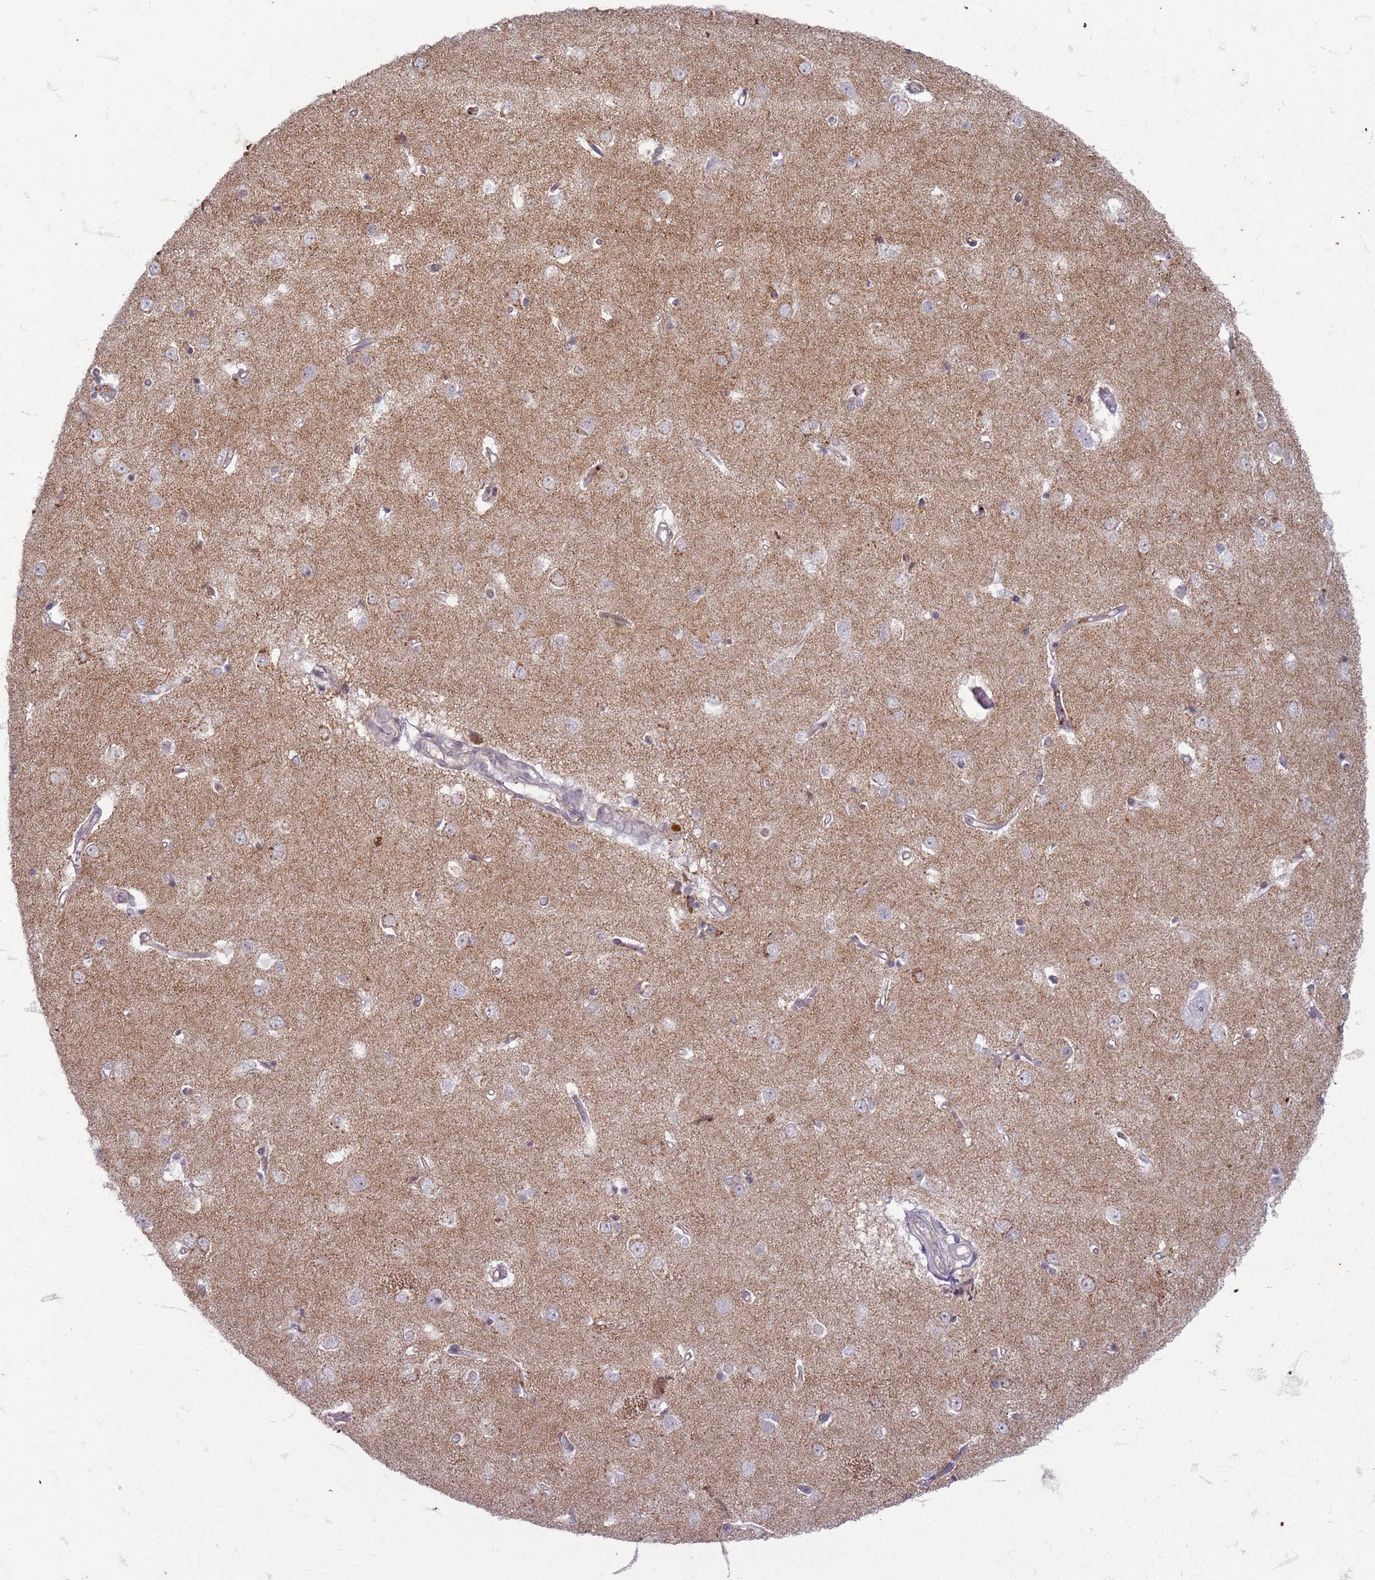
{"staining": {"intensity": "weak", "quantity": "<25%", "location": "cytoplasmic/membranous"}, "tissue": "caudate", "cell_type": "Glial cells", "image_type": "normal", "snomed": [{"axis": "morphology", "description": "Normal tissue, NOS"}, {"axis": "topography", "description": "Lateral ventricle wall"}], "caption": "Immunohistochemistry (IHC) photomicrograph of unremarkable human caudate stained for a protein (brown), which displays no staining in glial cells. (DAB IHC with hematoxylin counter stain).", "gene": "SLC15A3", "patient": {"sex": "male", "age": 37}}